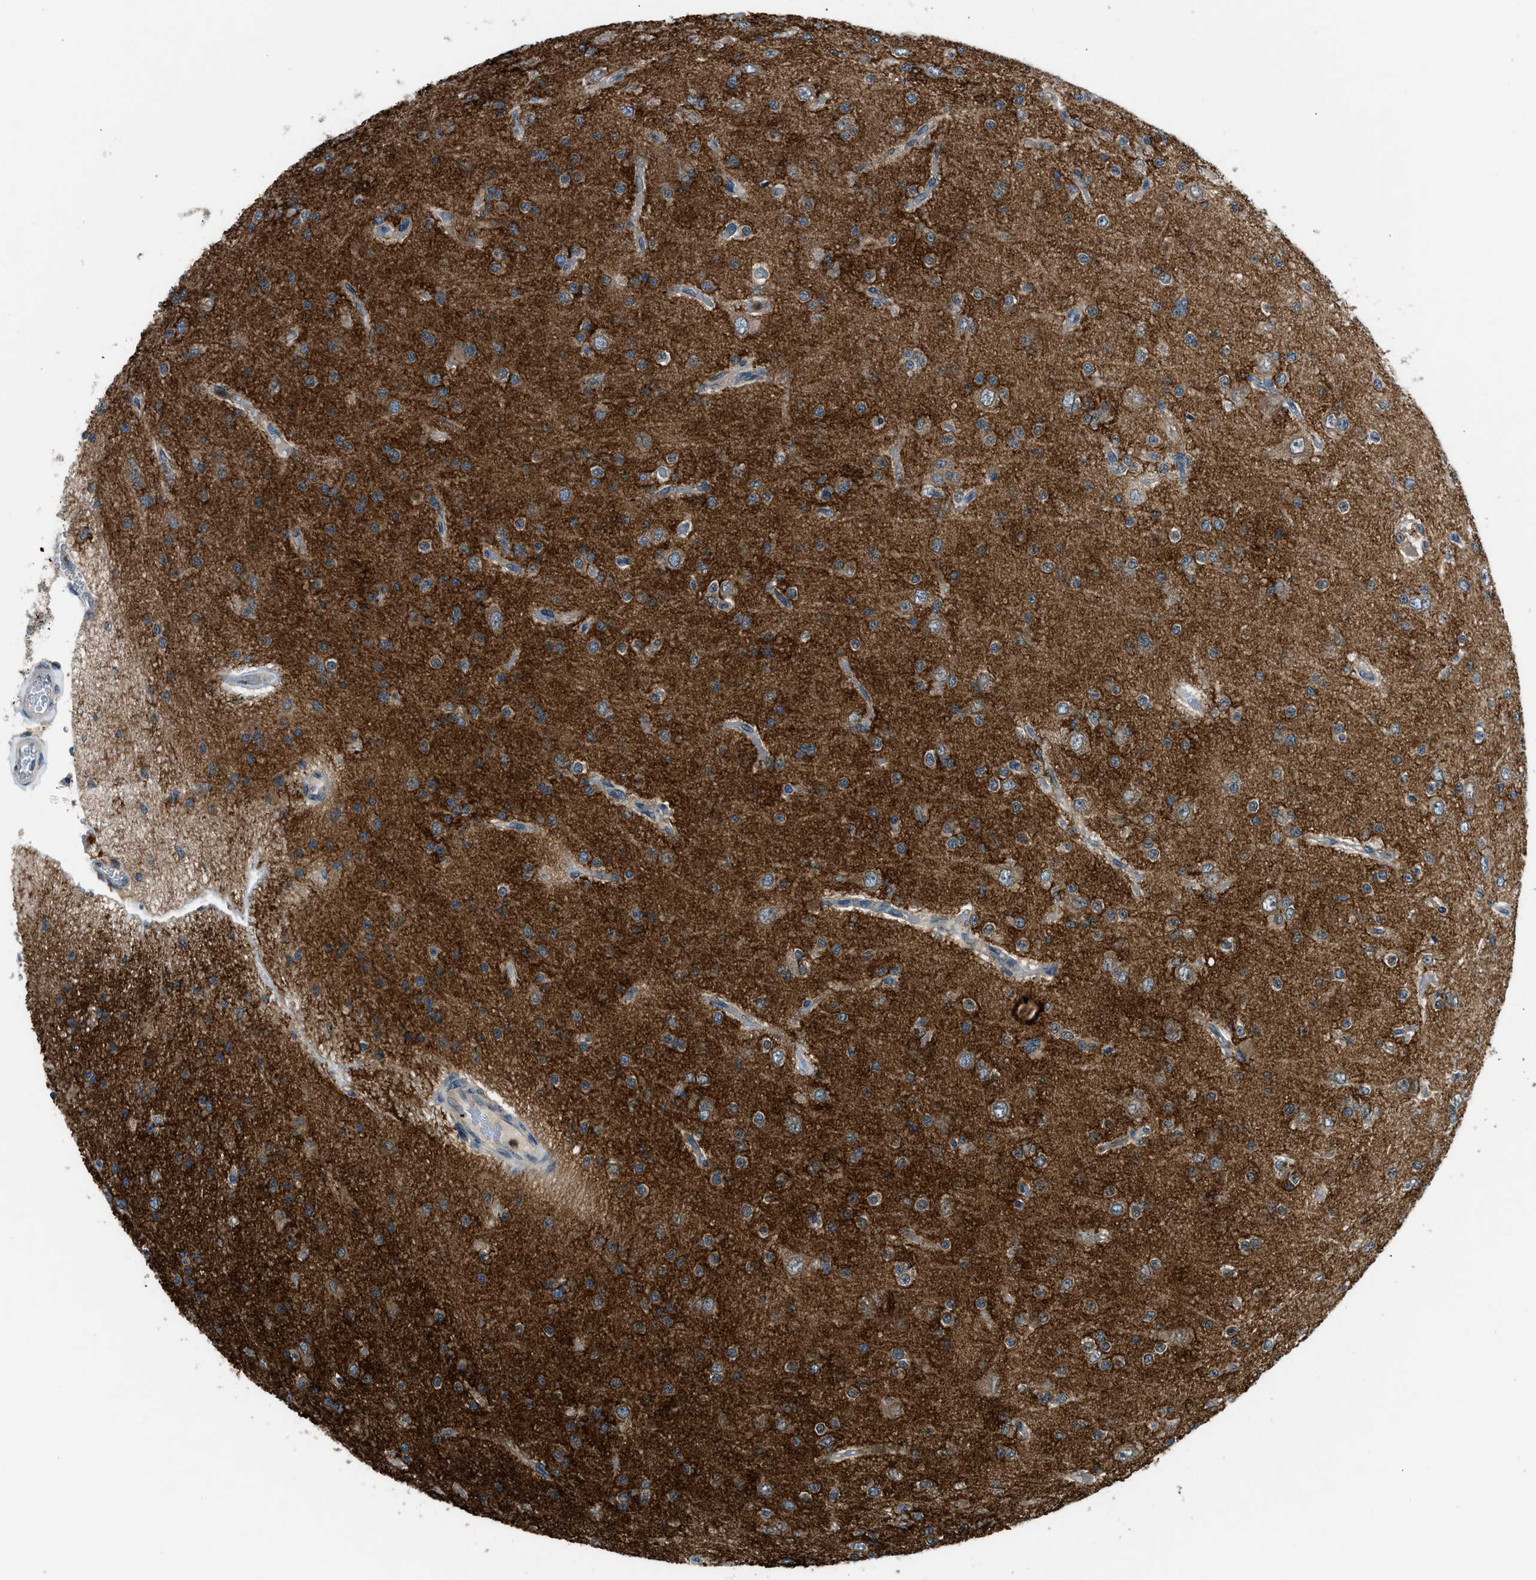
{"staining": {"intensity": "weak", "quantity": ">75%", "location": "cytoplasmic/membranous"}, "tissue": "glioma", "cell_type": "Tumor cells", "image_type": "cancer", "snomed": [{"axis": "morphology", "description": "Glioma, malignant, Low grade"}, {"axis": "topography", "description": "Brain"}], "caption": "This micrograph reveals malignant glioma (low-grade) stained with IHC to label a protein in brown. The cytoplasmic/membranous of tumor cells show weak positivity for the protein. Nuclei are counter-stained blue.", "gene": "EDARADD", "patient": {"sex": "male", "age": 38}}